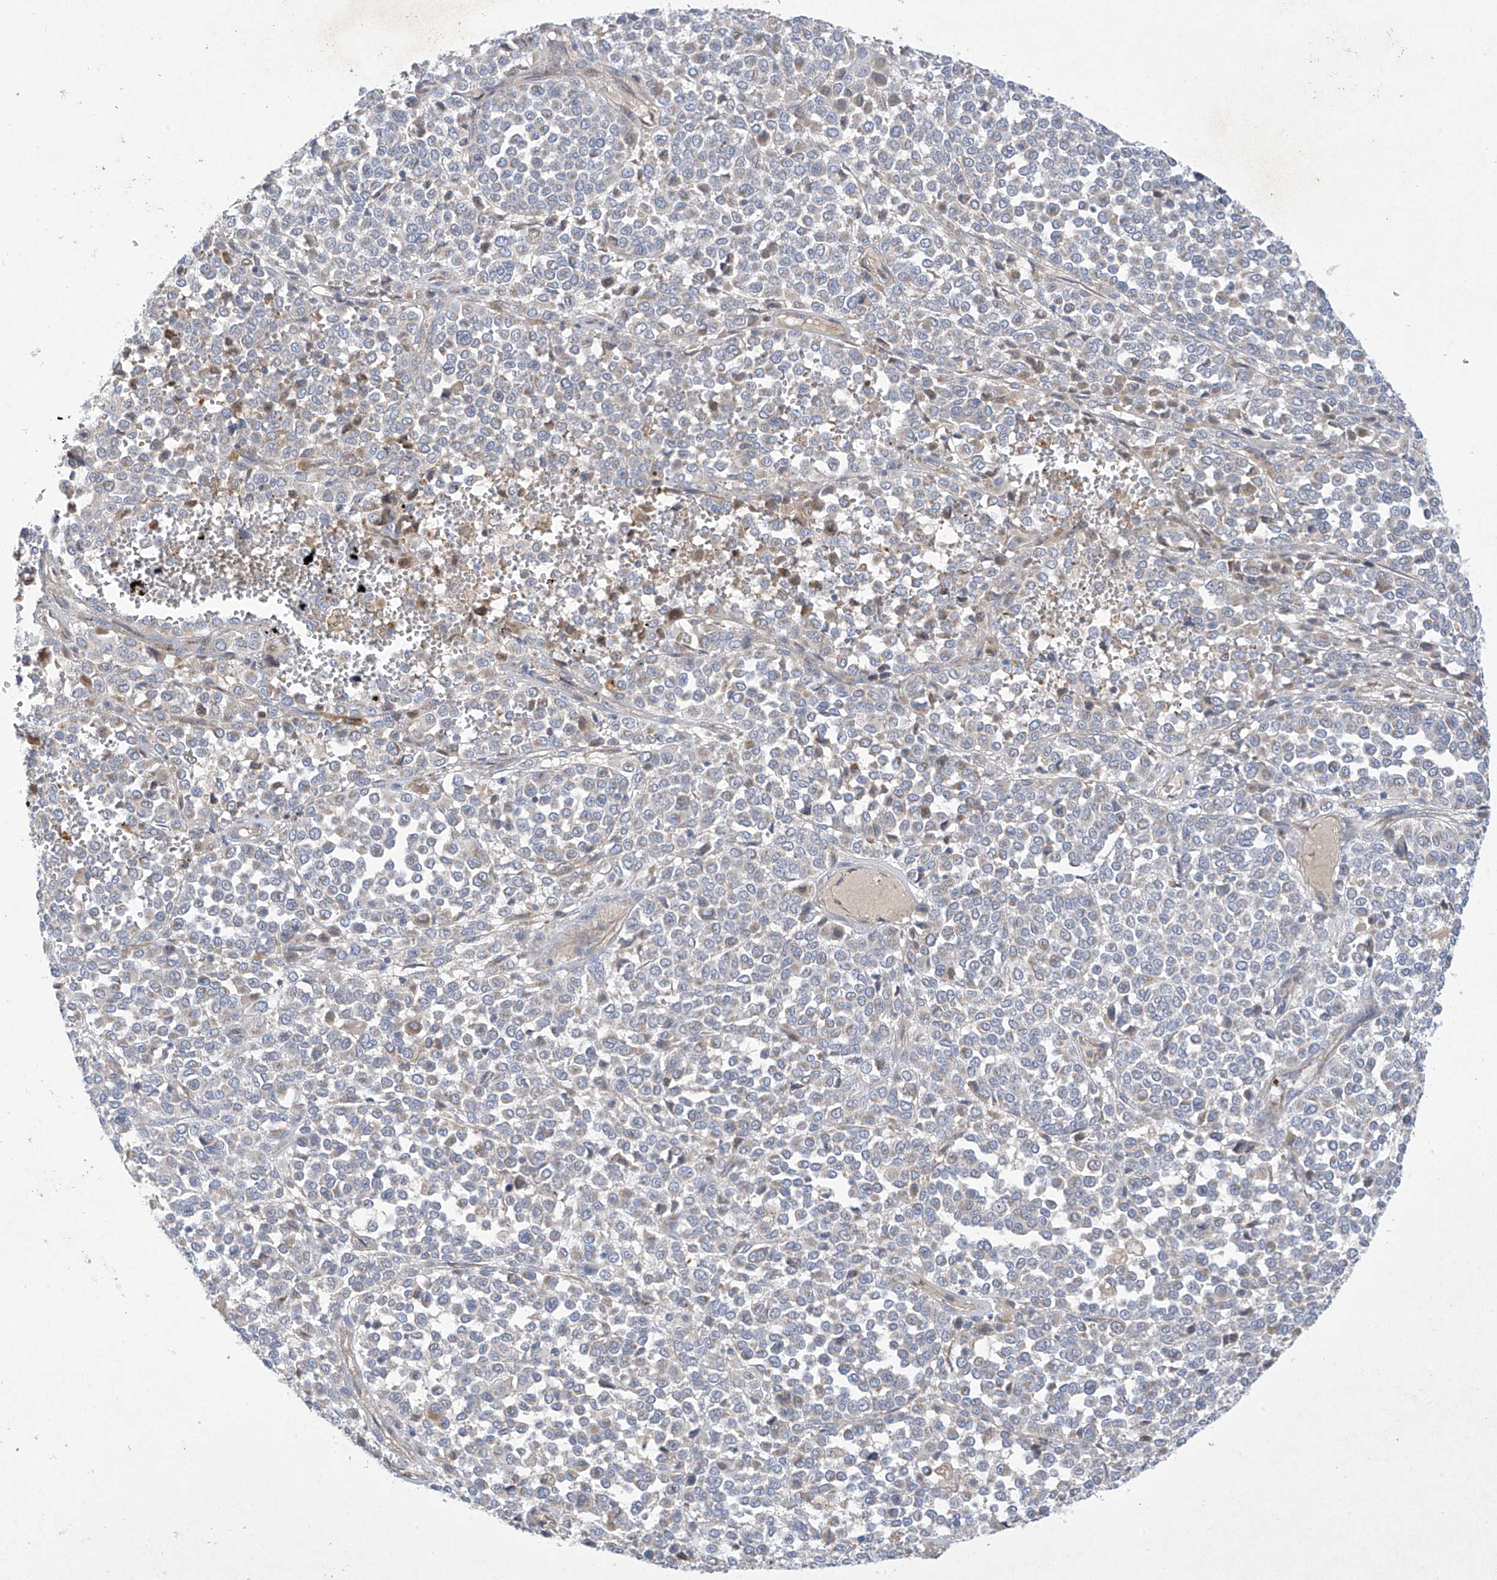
{"staining": {"intensity": "negative", "quantity": "none", "location": "none"}, "tissue": "melanoma", "cell_type": "Tumor cells", "image_type": "cancer", "snomed": [{"axis": "morphology", "description": "Malignant melanoma, Metastatic site"}, {"axis": "topography", "description": "Pancreas"}], "caption": "An immunohistochemistry photomicrograph of malignant melanoma (metastatic site) is shown. There is no staining in tumor cells of malignant melanoma (metastatic site).", "gene": "METTL18", "patient": {"sex": "female", "age": 30}}